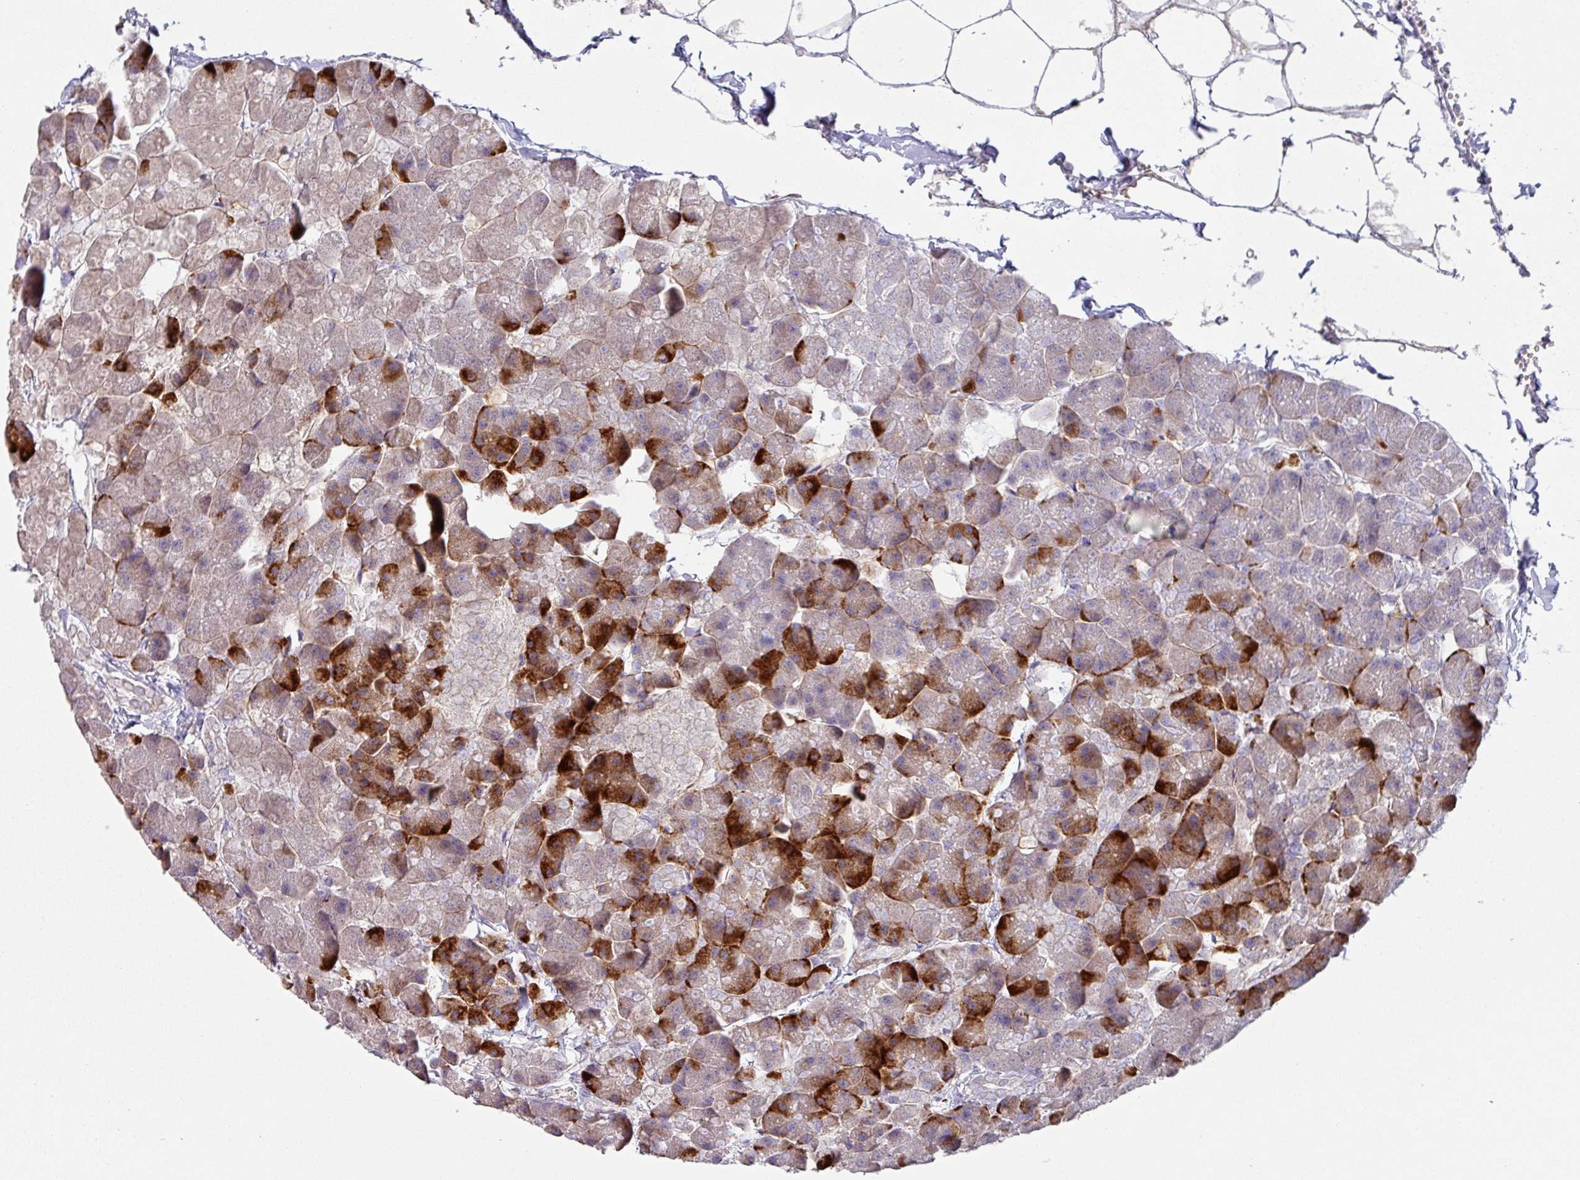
{"staining": {"intensity": "strong", "quantity": "25%-75%", "location": "cytoplasmic/membranous"}, "tissue": "pancreas", "cell_type": "Exocrine glandular cells", "image_type": "normal", "snomed": [{"axis": "morphology", "description": "Normal tissue, NOS"}, {"axis": "topography", "description": "Pancreas"}], "caption": "IHC (DAB) staining of normal human pancreas exhibits strong cytoplasmic/membranous protein expression in approximately 25%-75% of exocrine glandular cells.", "gene": "KLHL3", "patient": {"sex": "male", "age": 35}}